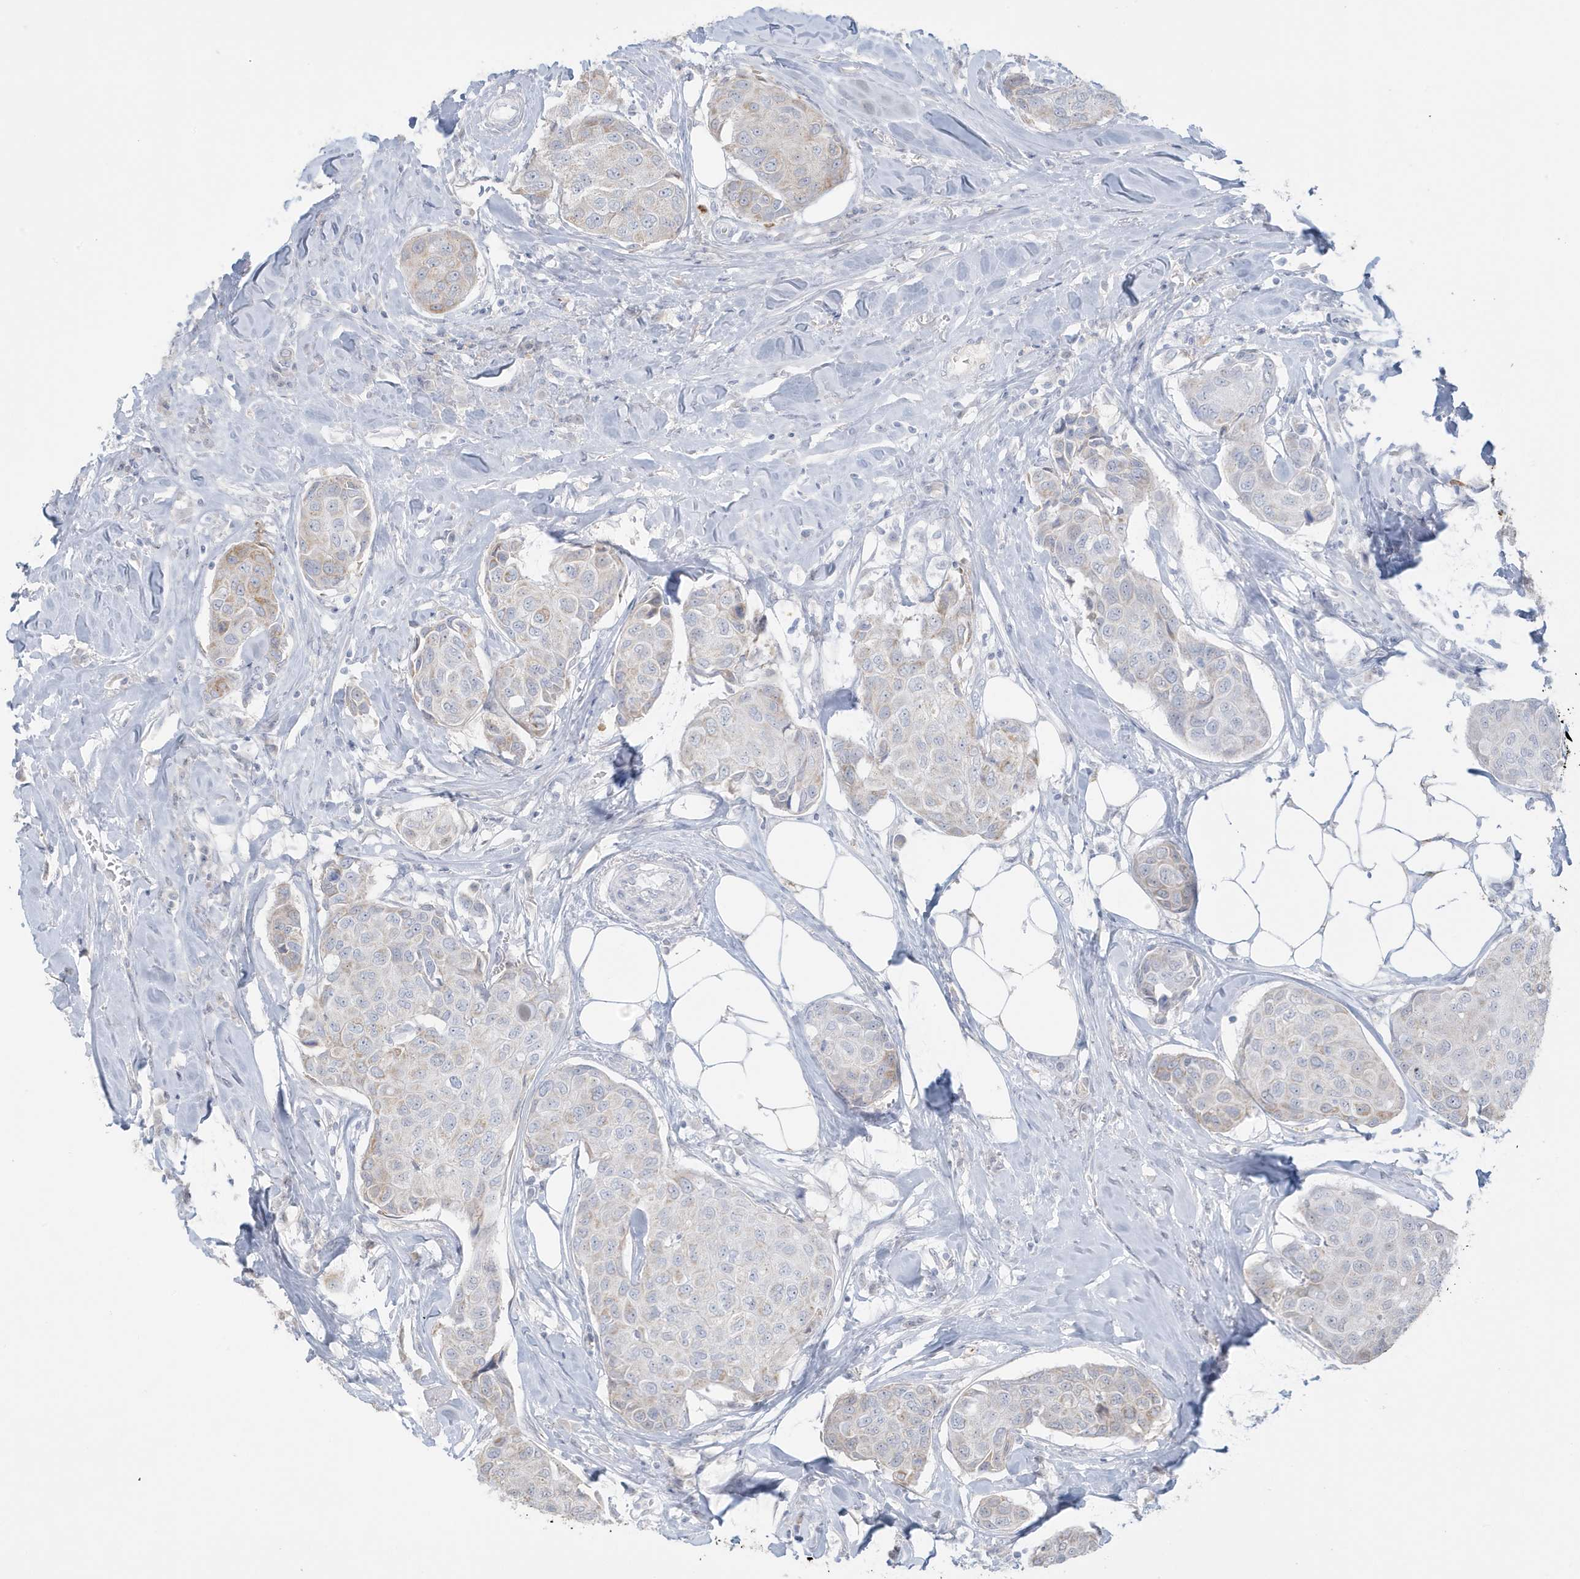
{"staining": {"intensity": "weak", "quantity": "<25%", "location": "cytoplasmic/membranous"}, "tissue": "breast cancer", "cell_type": "Tumor cells", "image_type": "cancer", "snomed": [{"axis": "morphology", "description": "Duct carcinoma"}, {"axis": "topography", "description": "Breast"}], "caption": "DAB immunohistochemical staining of infiltrating ductal carcinoma (breast) reveals no significant expression in tumor cells.", "gene": "FNDC1", "patient": {"sex": "female", "age": 80}}